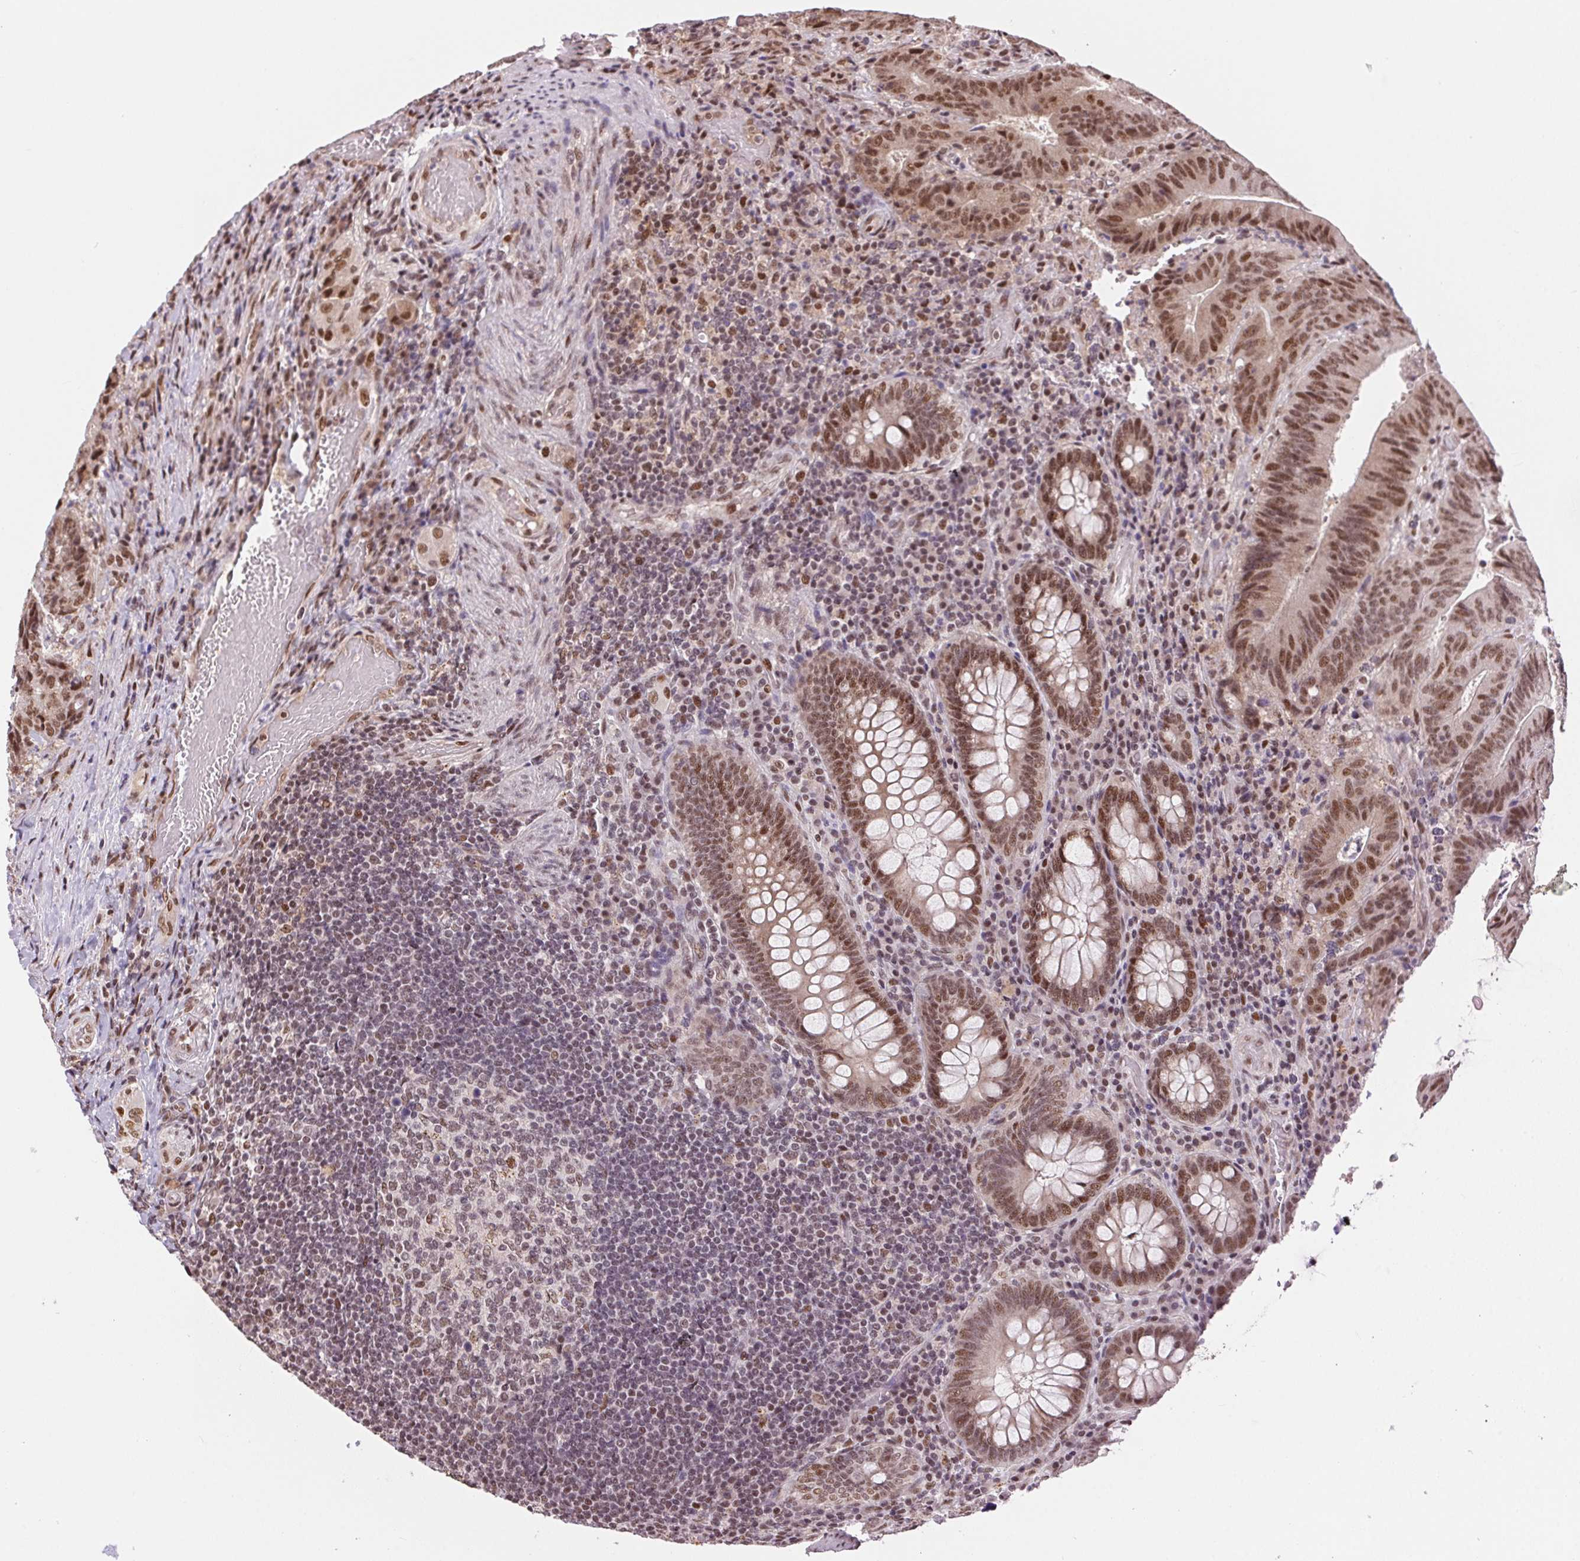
{"staining": {"intensity": "moderate", "quantity": ">75%", "location": "nuclear"}, "tissue": "colorectal cancer", "cell_type": "Tumor cells", "image_type": "cancer", "snomed": [{"axis": "morphology", "description": "Adenocarcinoma, NOS"}, {"axis": "topography", "description": "Colon"}], "caption": "An immunohistochemistry (IHC) photomicrograph of neoplastic tissue is shown. Protein staining in brown shows moderate nuclear positivity in colorectal adenocarcinoma within tumor cells.", "gene": "RAD23A", "patient": {"sex": "female", "age": 43}}